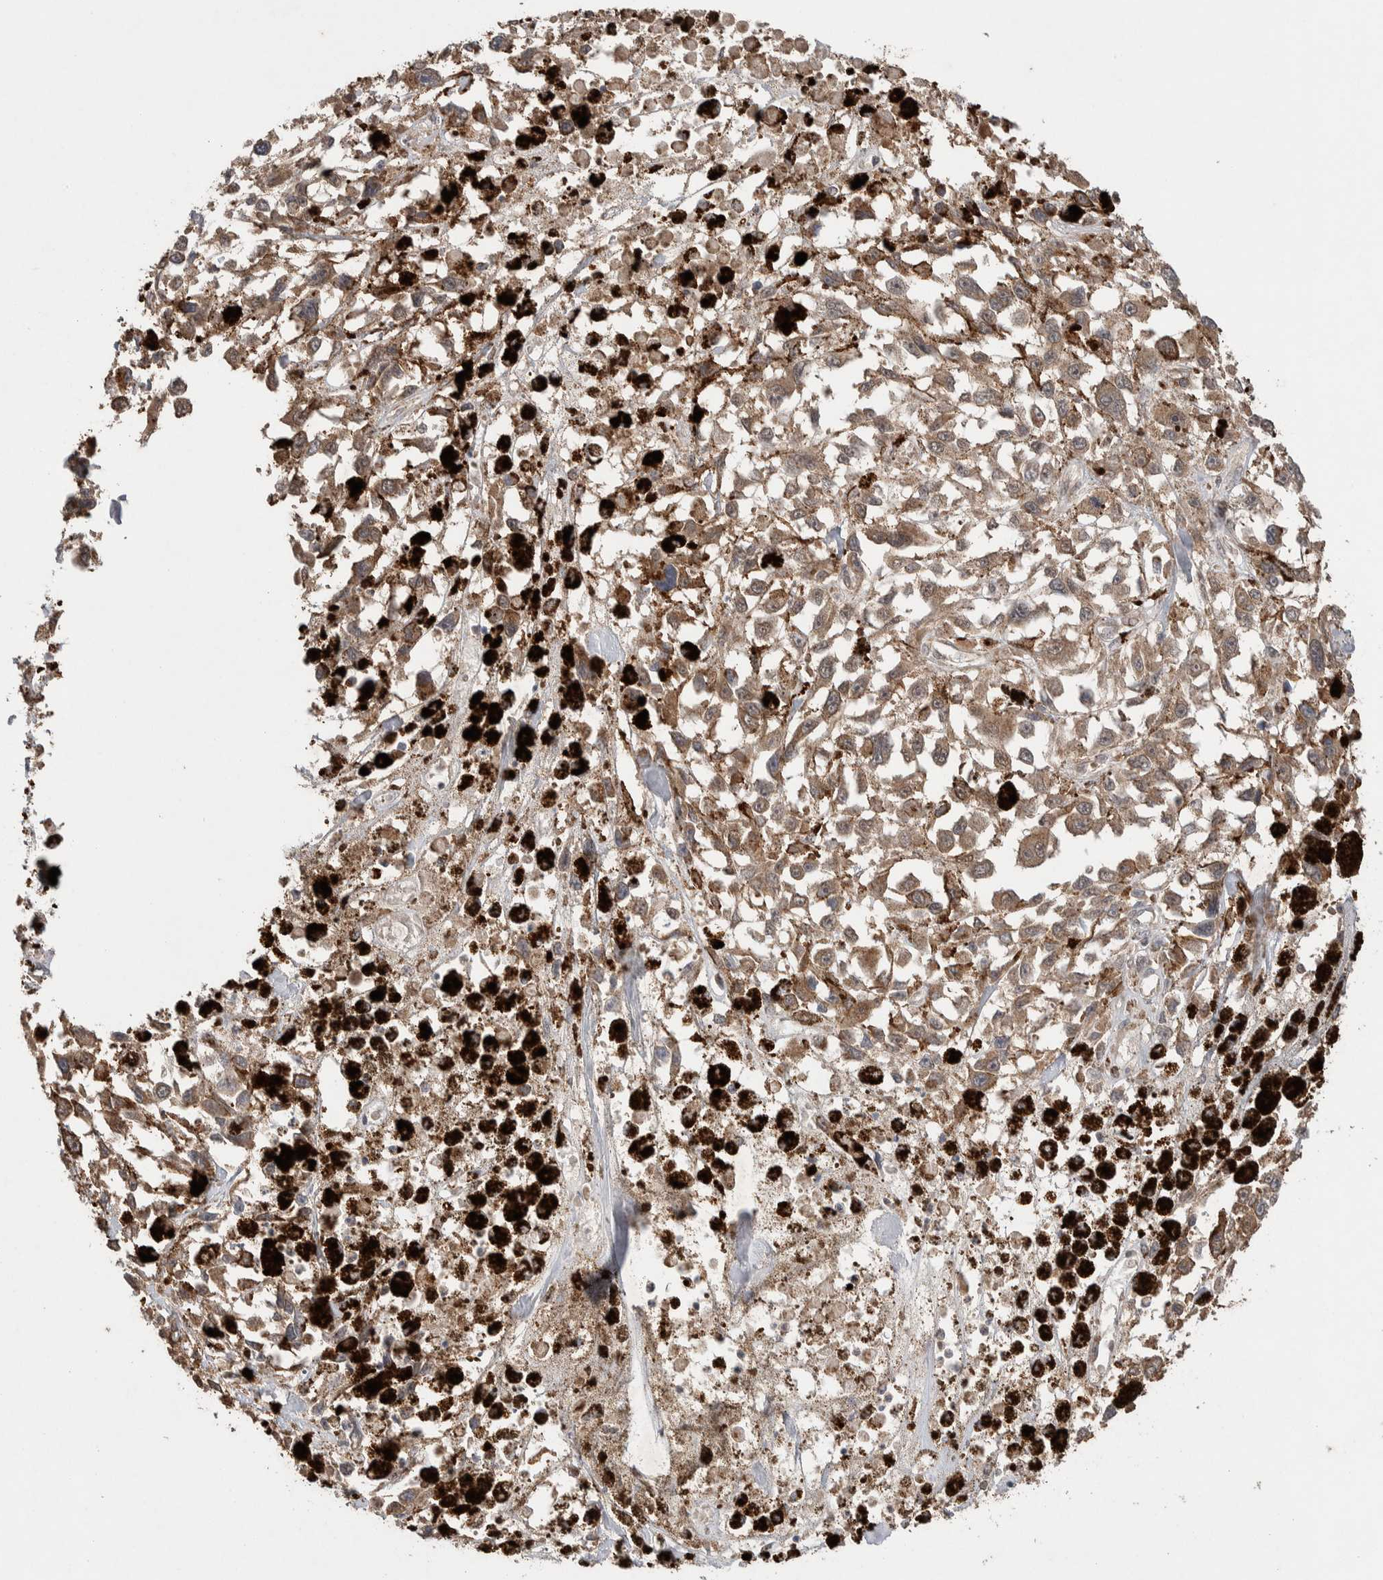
{"staining": {"intensity": "weak", "quantity": ">75%", "location": "cytoplasmic/membranous"}, "tissue": "melanoma", "cell_type": "Tumor cells", "image_type": "cancer", "snomed": [{"axis": "morphology", "description": "Malignant melanoma, Metastatic site"}, {"axis": "topography", "description": "Lymph node"}], "caption": "Protein analysis of malignant melanoma (metastatic site) tissue reveals weak cytoplasmic/membranous expression in about >75% of tumor cells. The protein of interest is shown in brown color, while the nuclei are stained blue.", "gene": "KCNJ5", "patient": {"sex": "male", "age": 59}}